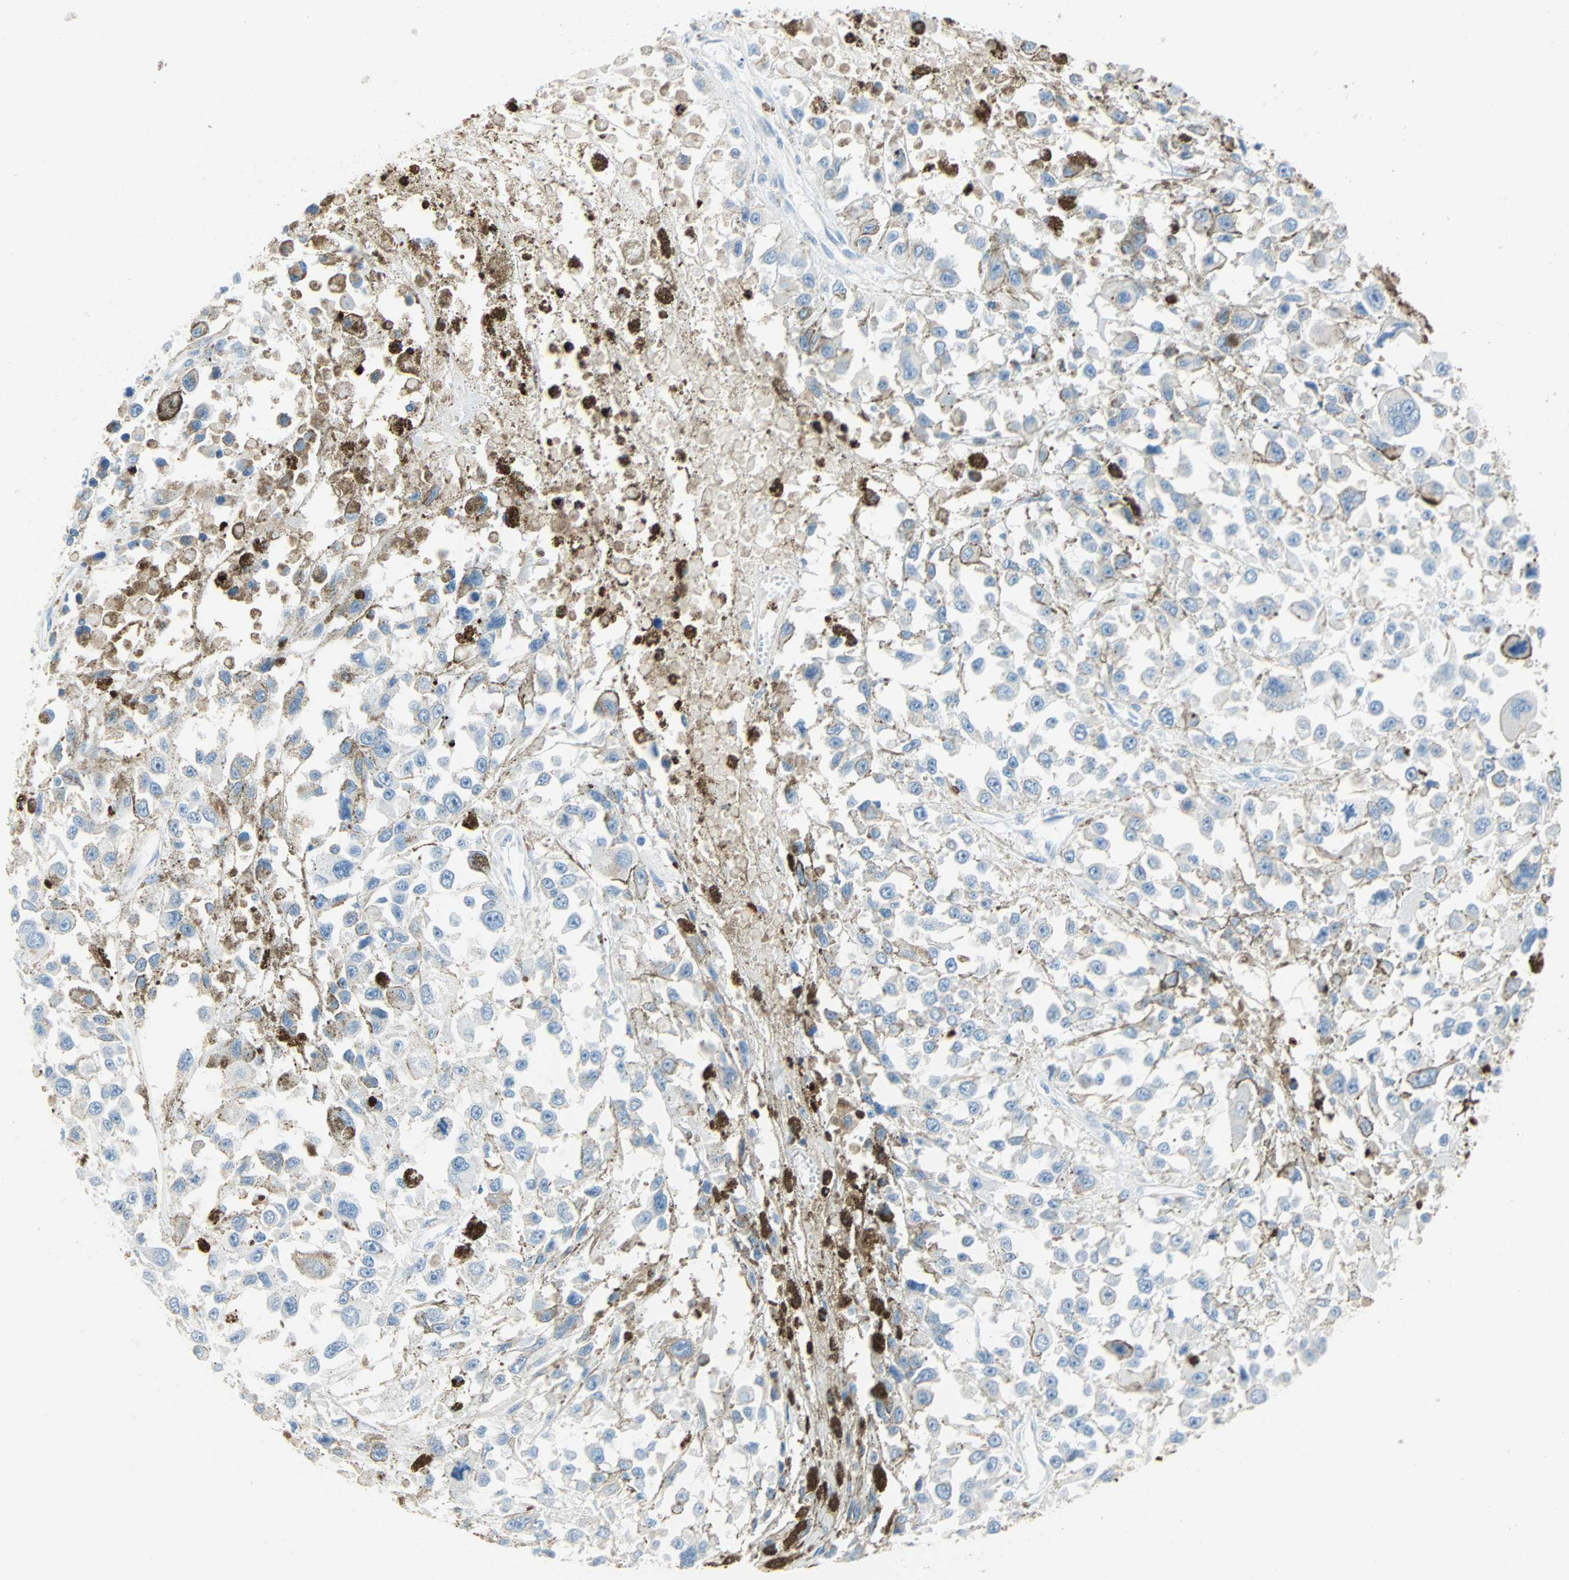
{"staining": {"intensity": "negative", "quantity": "none", "location": "none"}, "tissue": "melanoma", "cell_type": "Tumor cells", "image_type": "cancer", "snomed": [{"axis": "morphology", "description": "Malignant melanoma, Metastatic site"}, {"axis": "topography", "description": "Lymph node"}], "caption": "Tumor cells show no significant protein staining in melanoma.", "gene": "CLEC4A", "patient": {"sex": "male", "age": 59}}